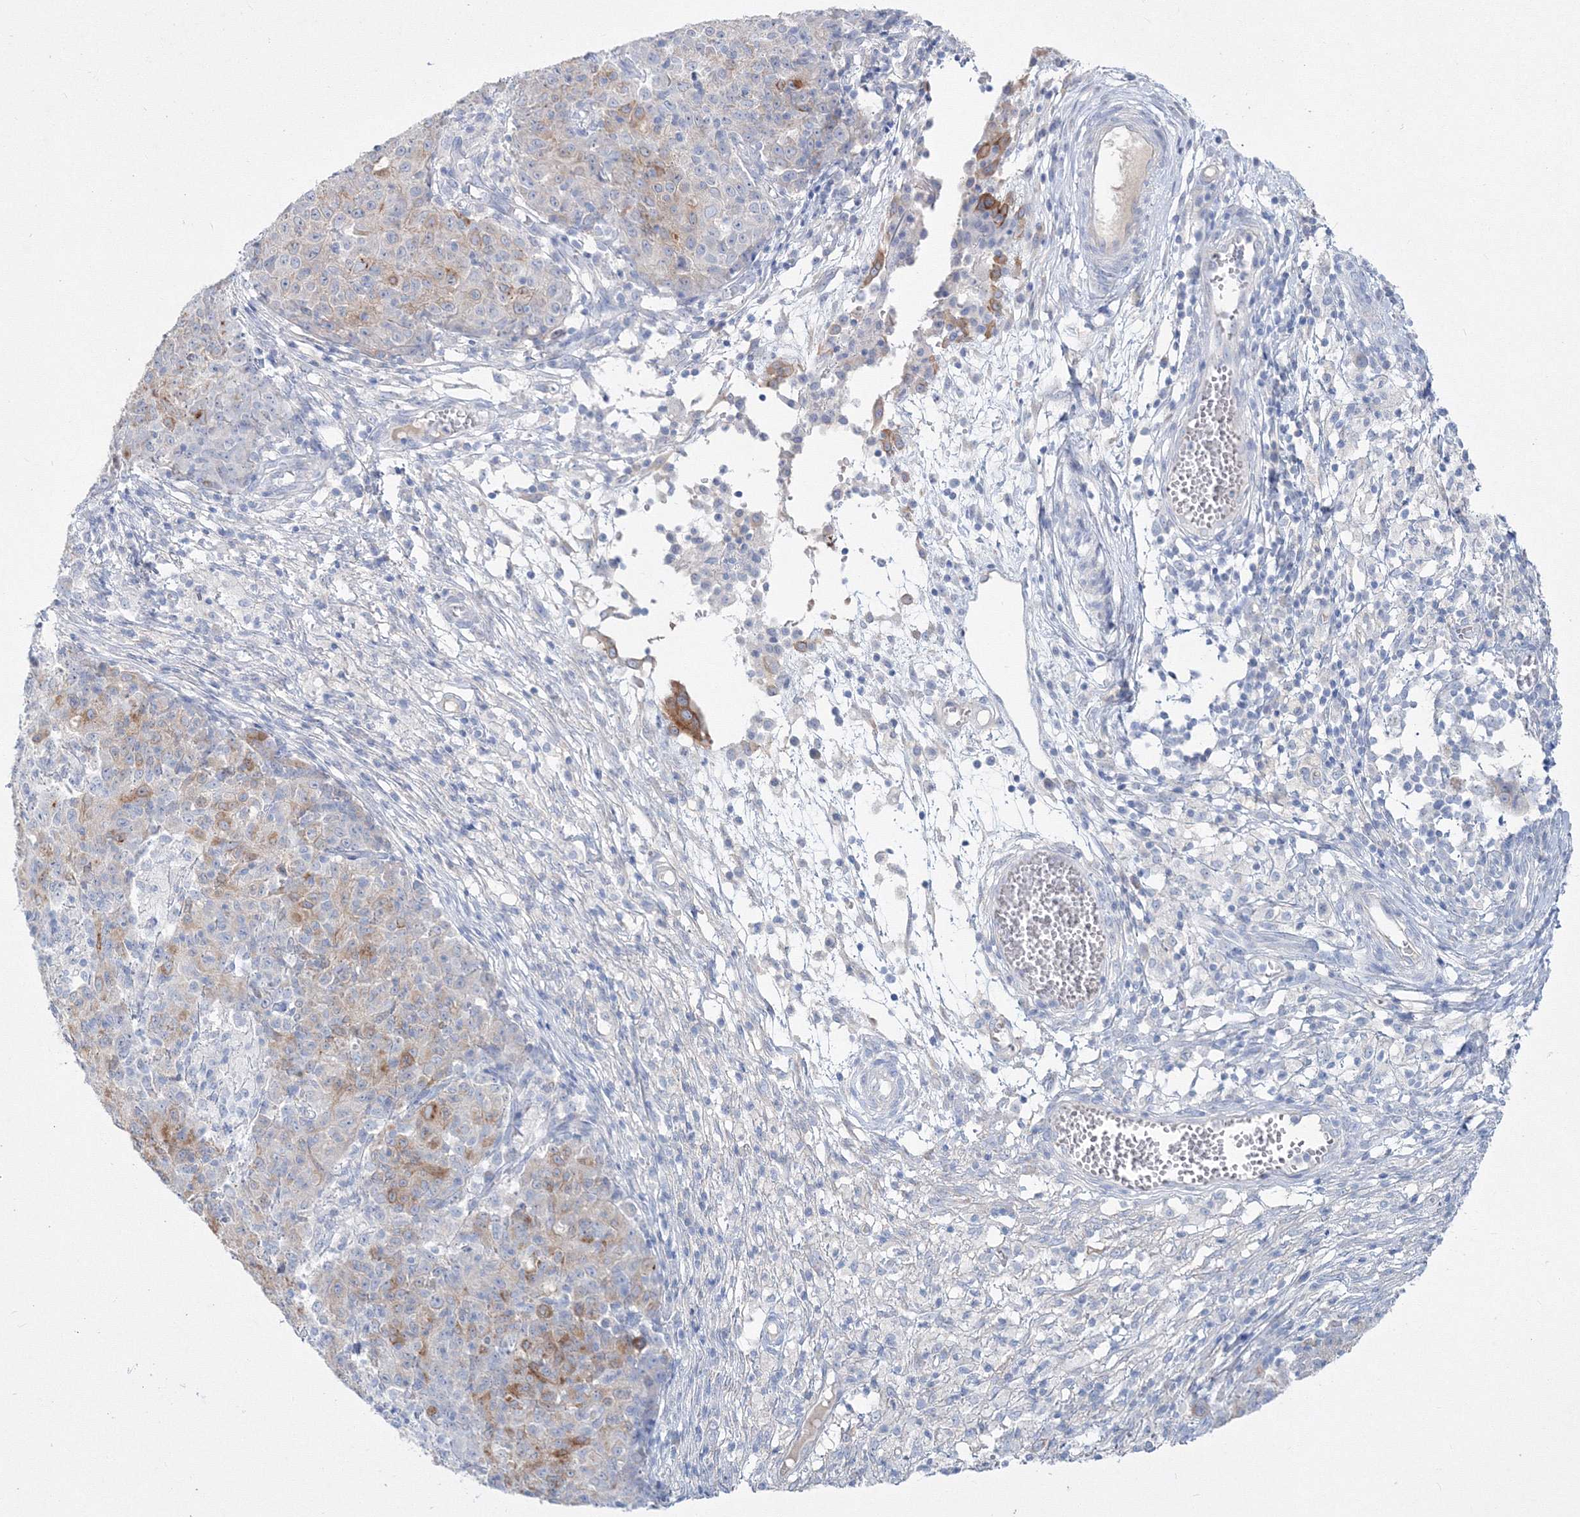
{"staining": {"intensity": "moderate", "quantity": "<25%", "location": "cytoplasmic/membranous"}, "tissue": "ovarian cancer", "cell_type": "Tumor cells", "image_type": "cancer", "snomed": [{"axis": "morphology", "description": "Carcinoma, endometroid"}, {"axis": "topography", "description": "Ovary"}], "caption": "Tumor cells display low levels of moderate cytoplasmic/membranous expression in approximately <25% of cells in ovarian endometroid carcinoma. Nuclei are stained in blue.", "gene": "TMEM139", "patient": {"sex": "female", "age": 42}}